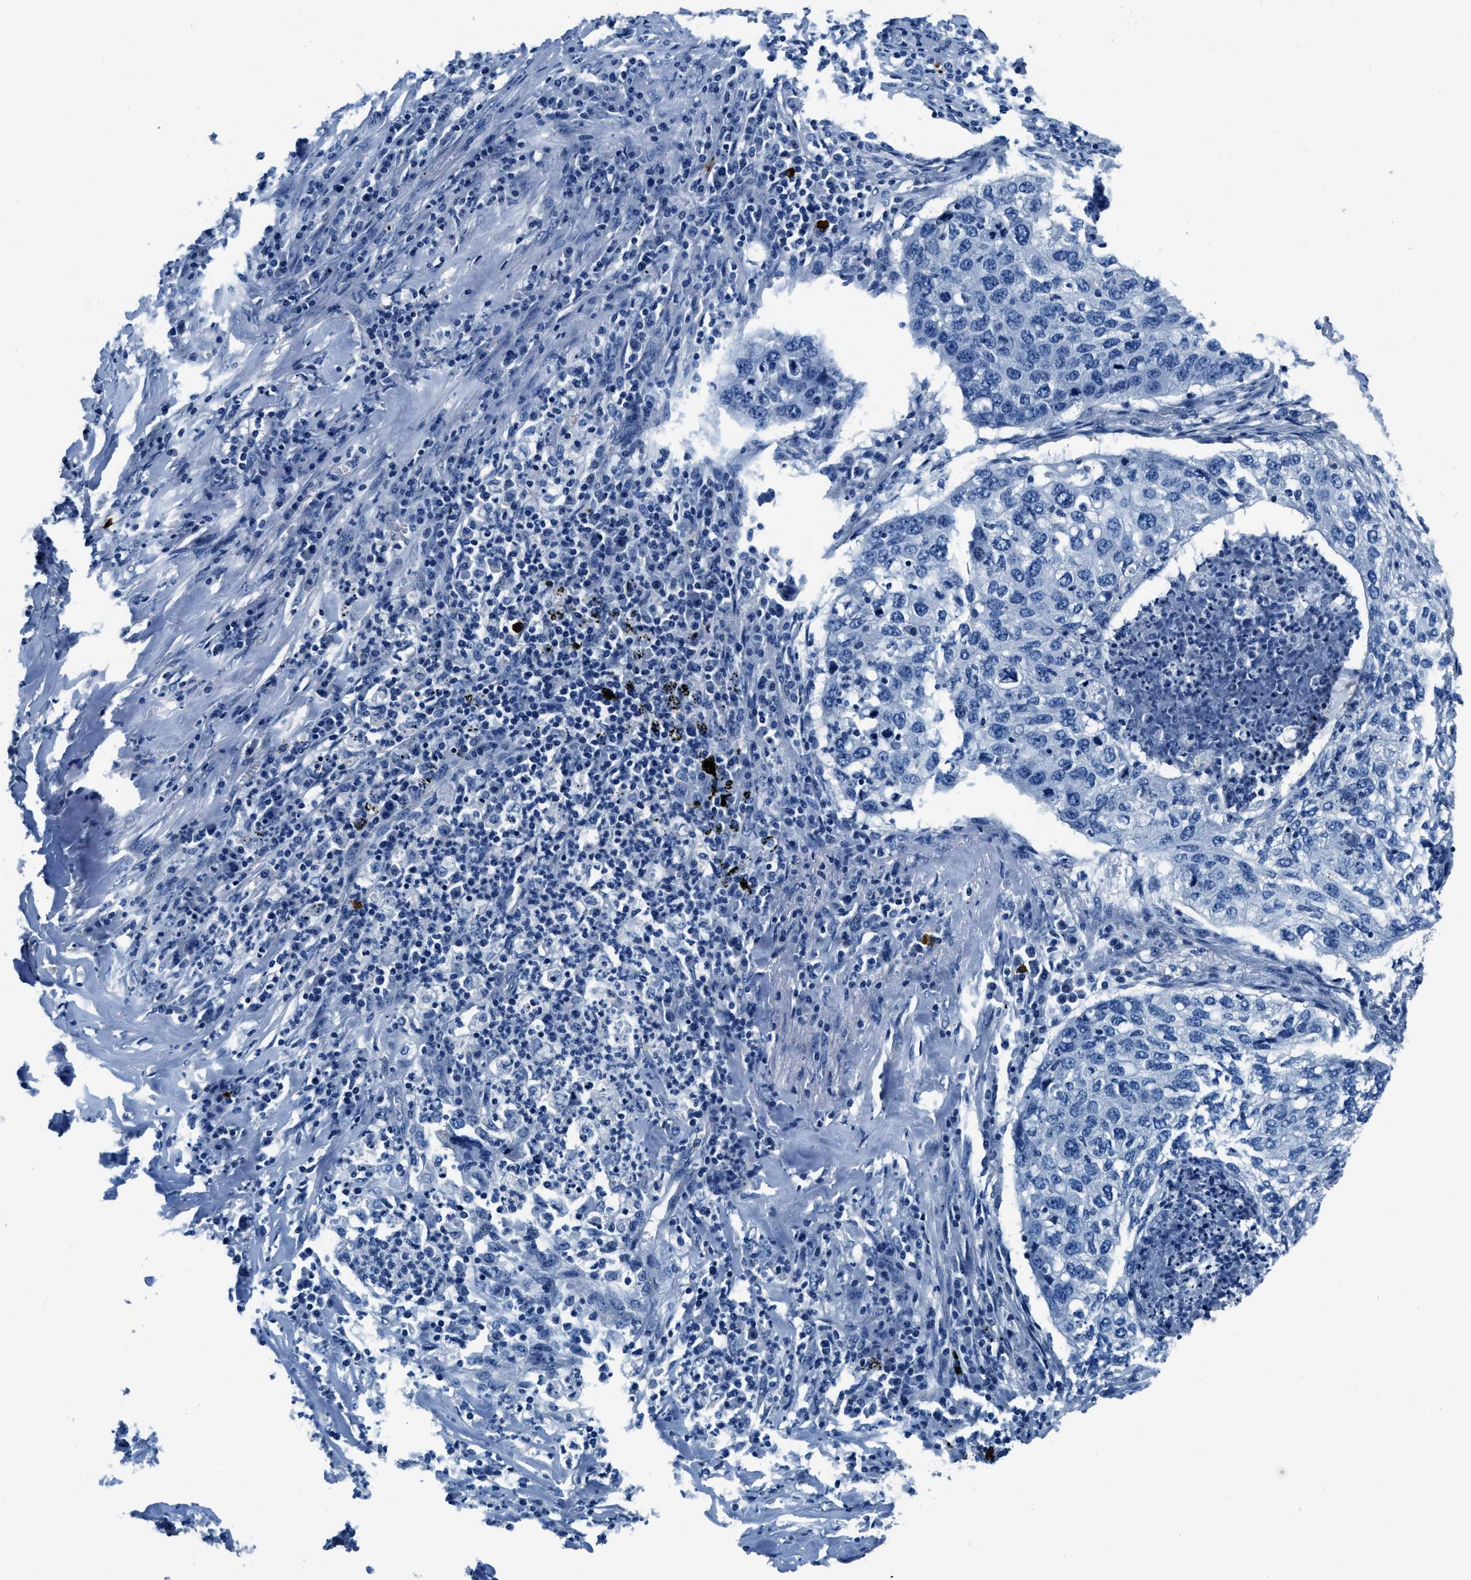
{"staining": {"intensity": "negative", "quantity": "none", "location": "none"}, "tissue": "lung cancer", "cell_type": "Tumor cells", "image_type": "cancer", "snomed": [{"axis": "morphology", "description": "Squamous cell carcinoma, NOS"}, {"axis": "topography", "description": "Lung"}], "caption": "This is an IHC image of human lung cancer. There is no expression in tumor cells.", "gene": "TMEM186", "patient": {"sex": "female", "age": 63}}